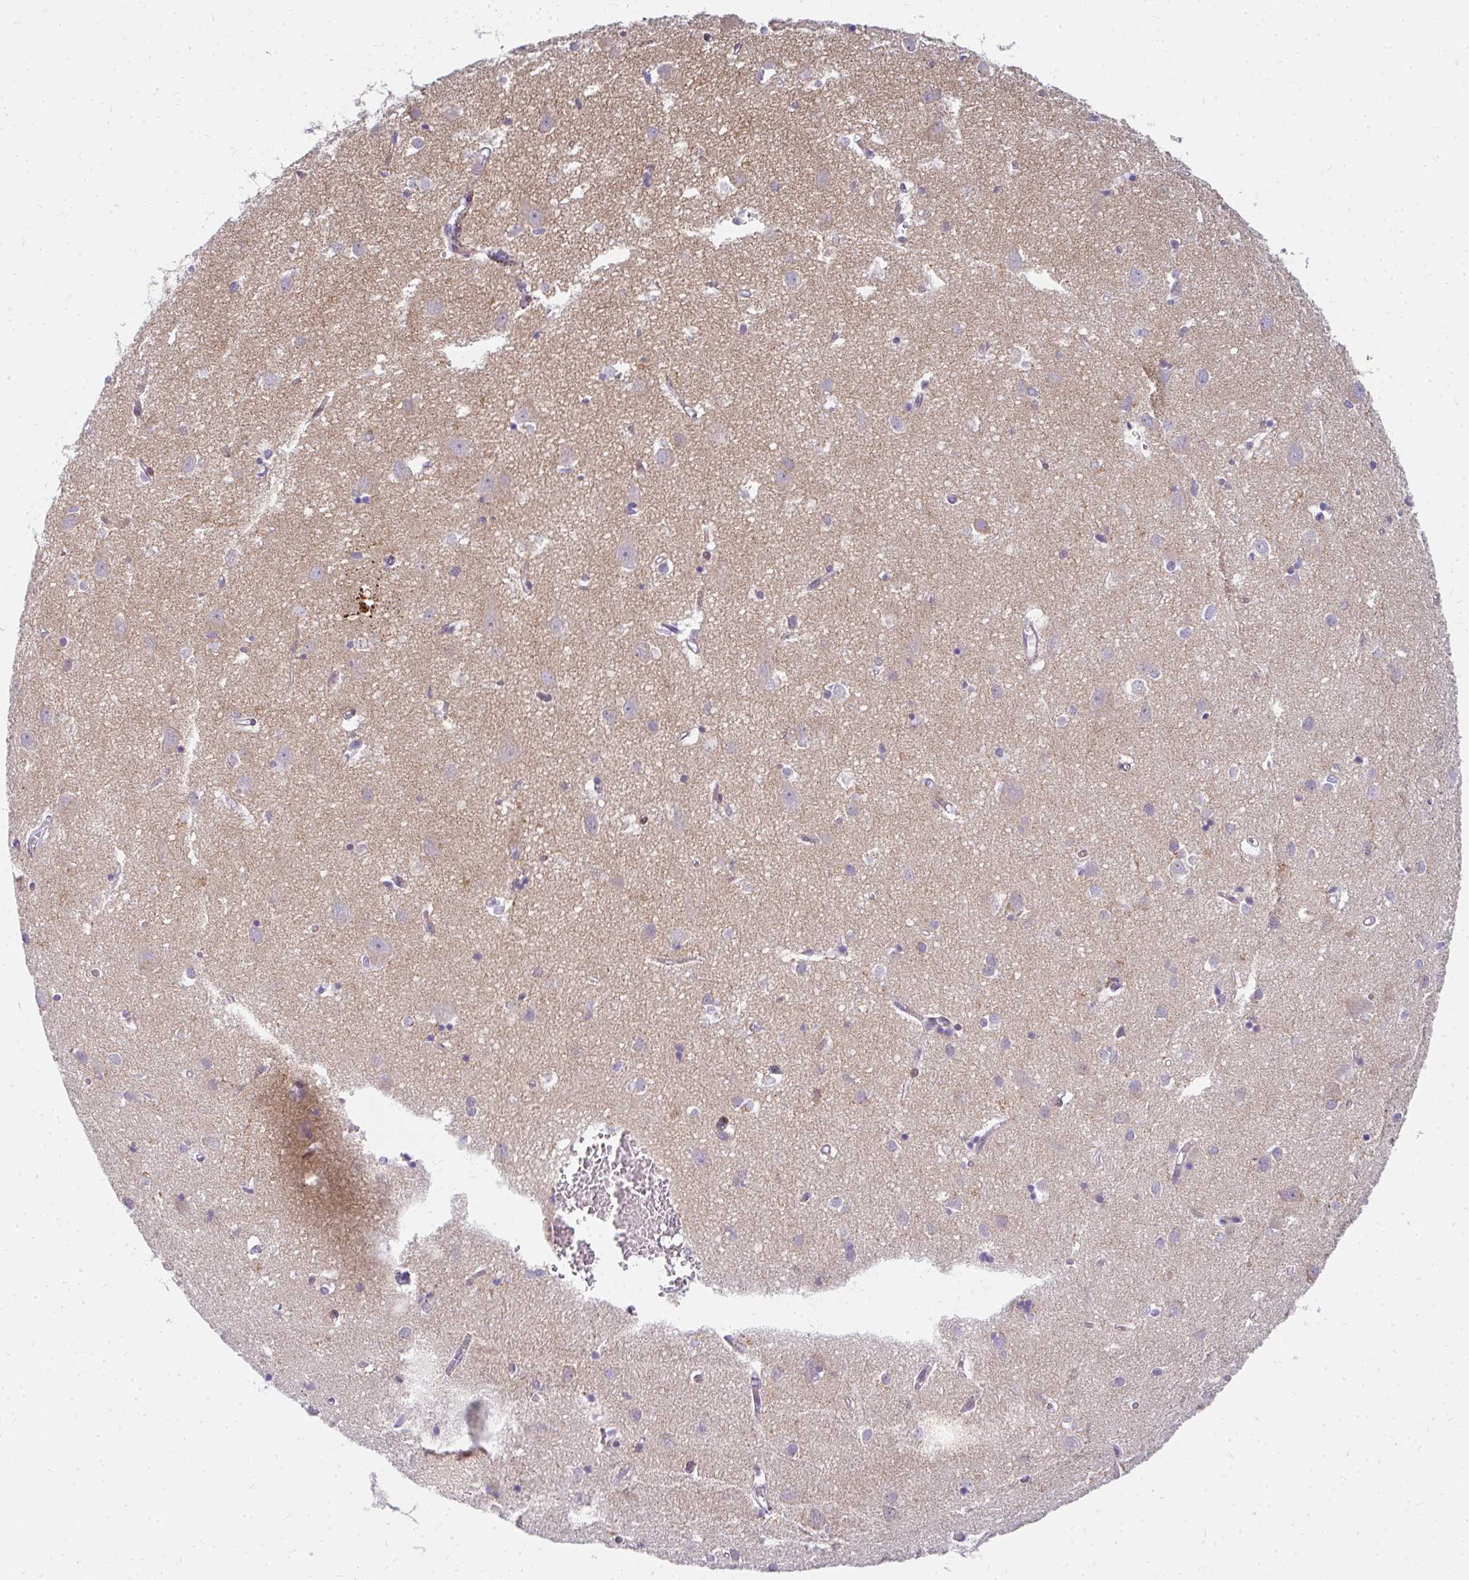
{"staining": {"intensity": "moderate", "quantity": "<25%", "location": "cytoplasmic/membranous"}, "tissue": "cerebral cortex", "cell_type": "Endothelial cells", "image_type": "normal", "snomed": [{"axis": "morphology", "description": "Normal tissue, NOS"}, {"axis": "topography", "description": "Cerebral cortex"}], "caption": "IHC histopathology image of benign cerebral cortex: cerebral cortex stained using IHC reveals low levels of moderate protein expression localized specifically in the cytoplasmic/membranous of endothelial cells, appearing as a cytoplasmic/membranous brown color.", "gene": "PLA2G5", "patient": {"sex": "male", "age": 70}}